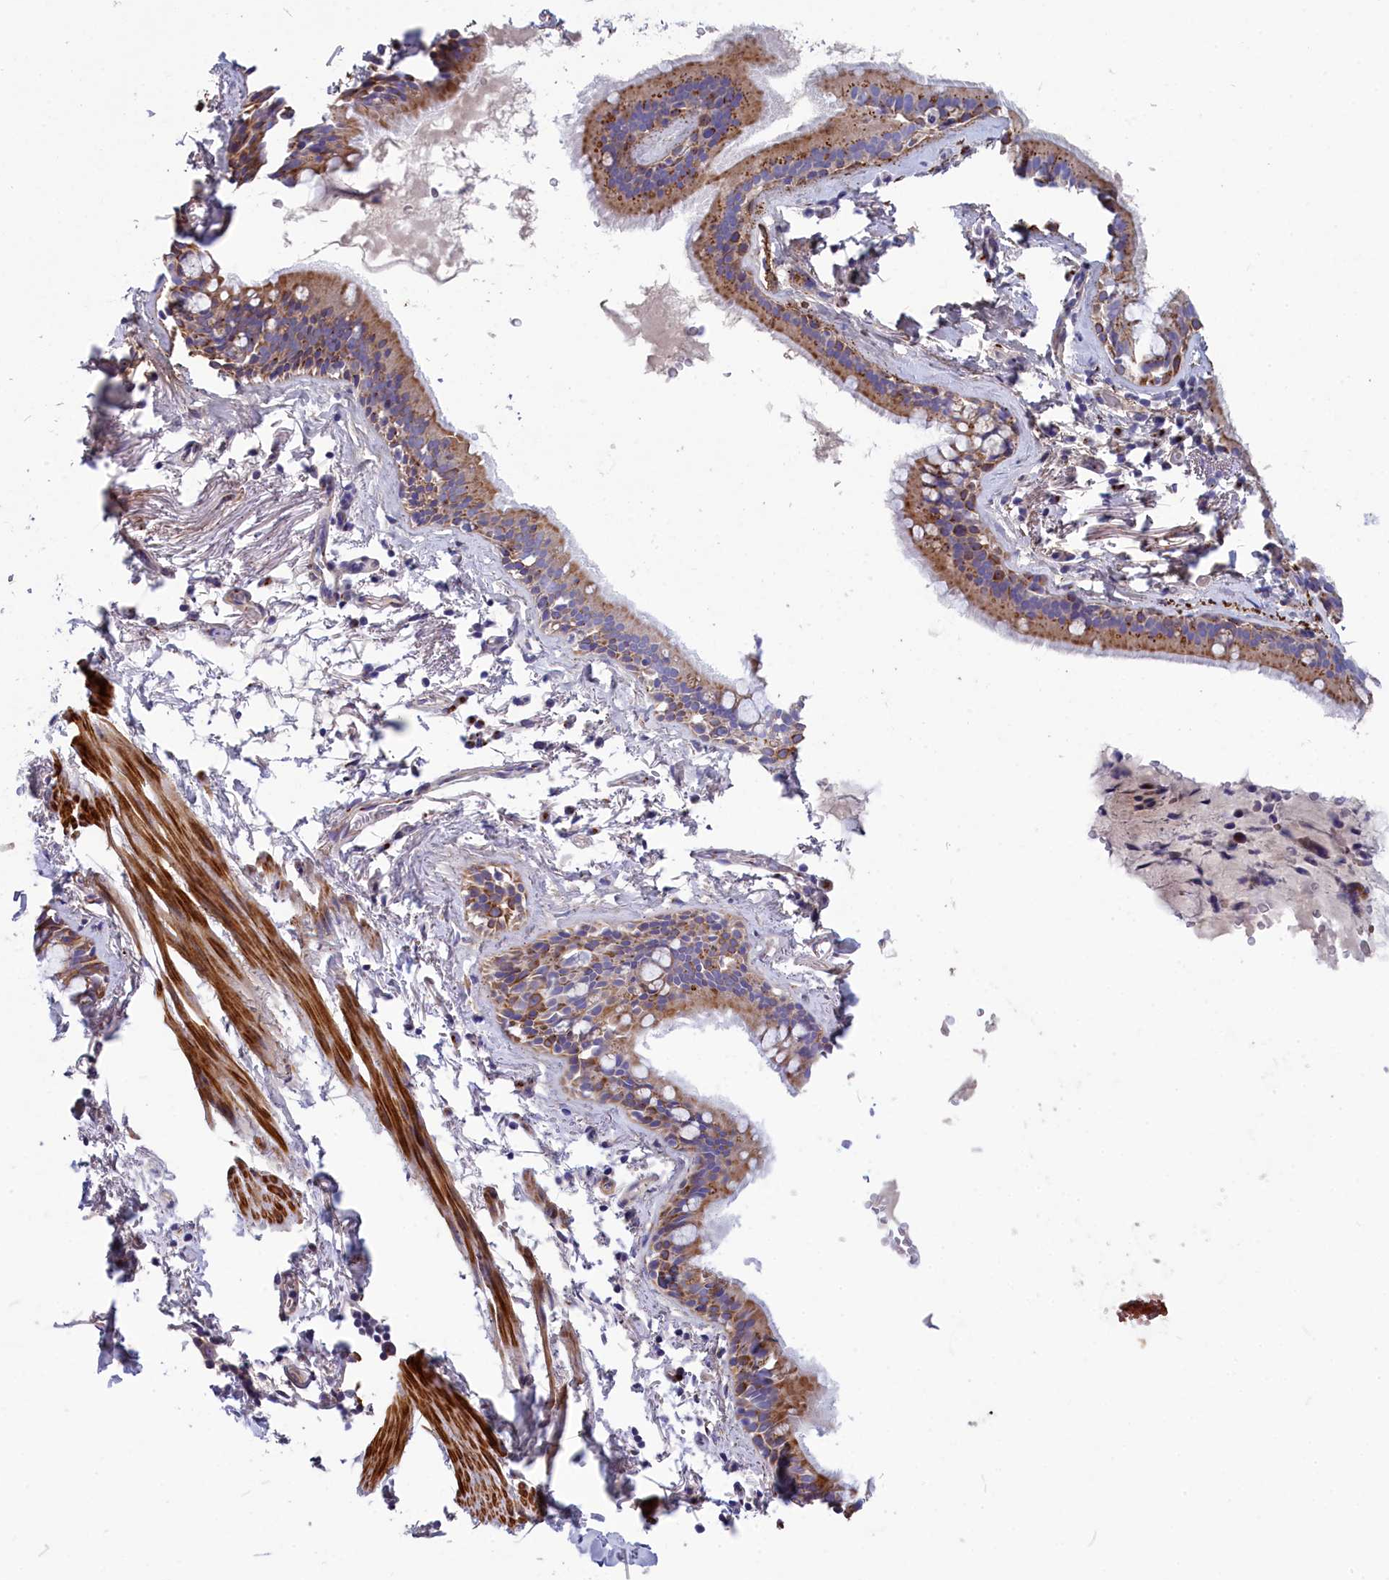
{"staining": {"intensity": "weak", "quantity": "<25%", "location": "cytoplasmic/membranous"}, "tissue": "adipose tissue", "cell_type": "Adipocytes", "image_type": "normal", "snomed": [{"axis": "morphology", "description": "Normal tissue, NOS"}, {"axis": "topography", "description": "Lymph node"}, {"axis": "topography", "description": "Bronchus"}], "caption": "Image shows no protein positivity in adipocytes of benign adipose tissue.", "gene": "TUBGCP4", "patient": {"sex": "male", "age": 63}}